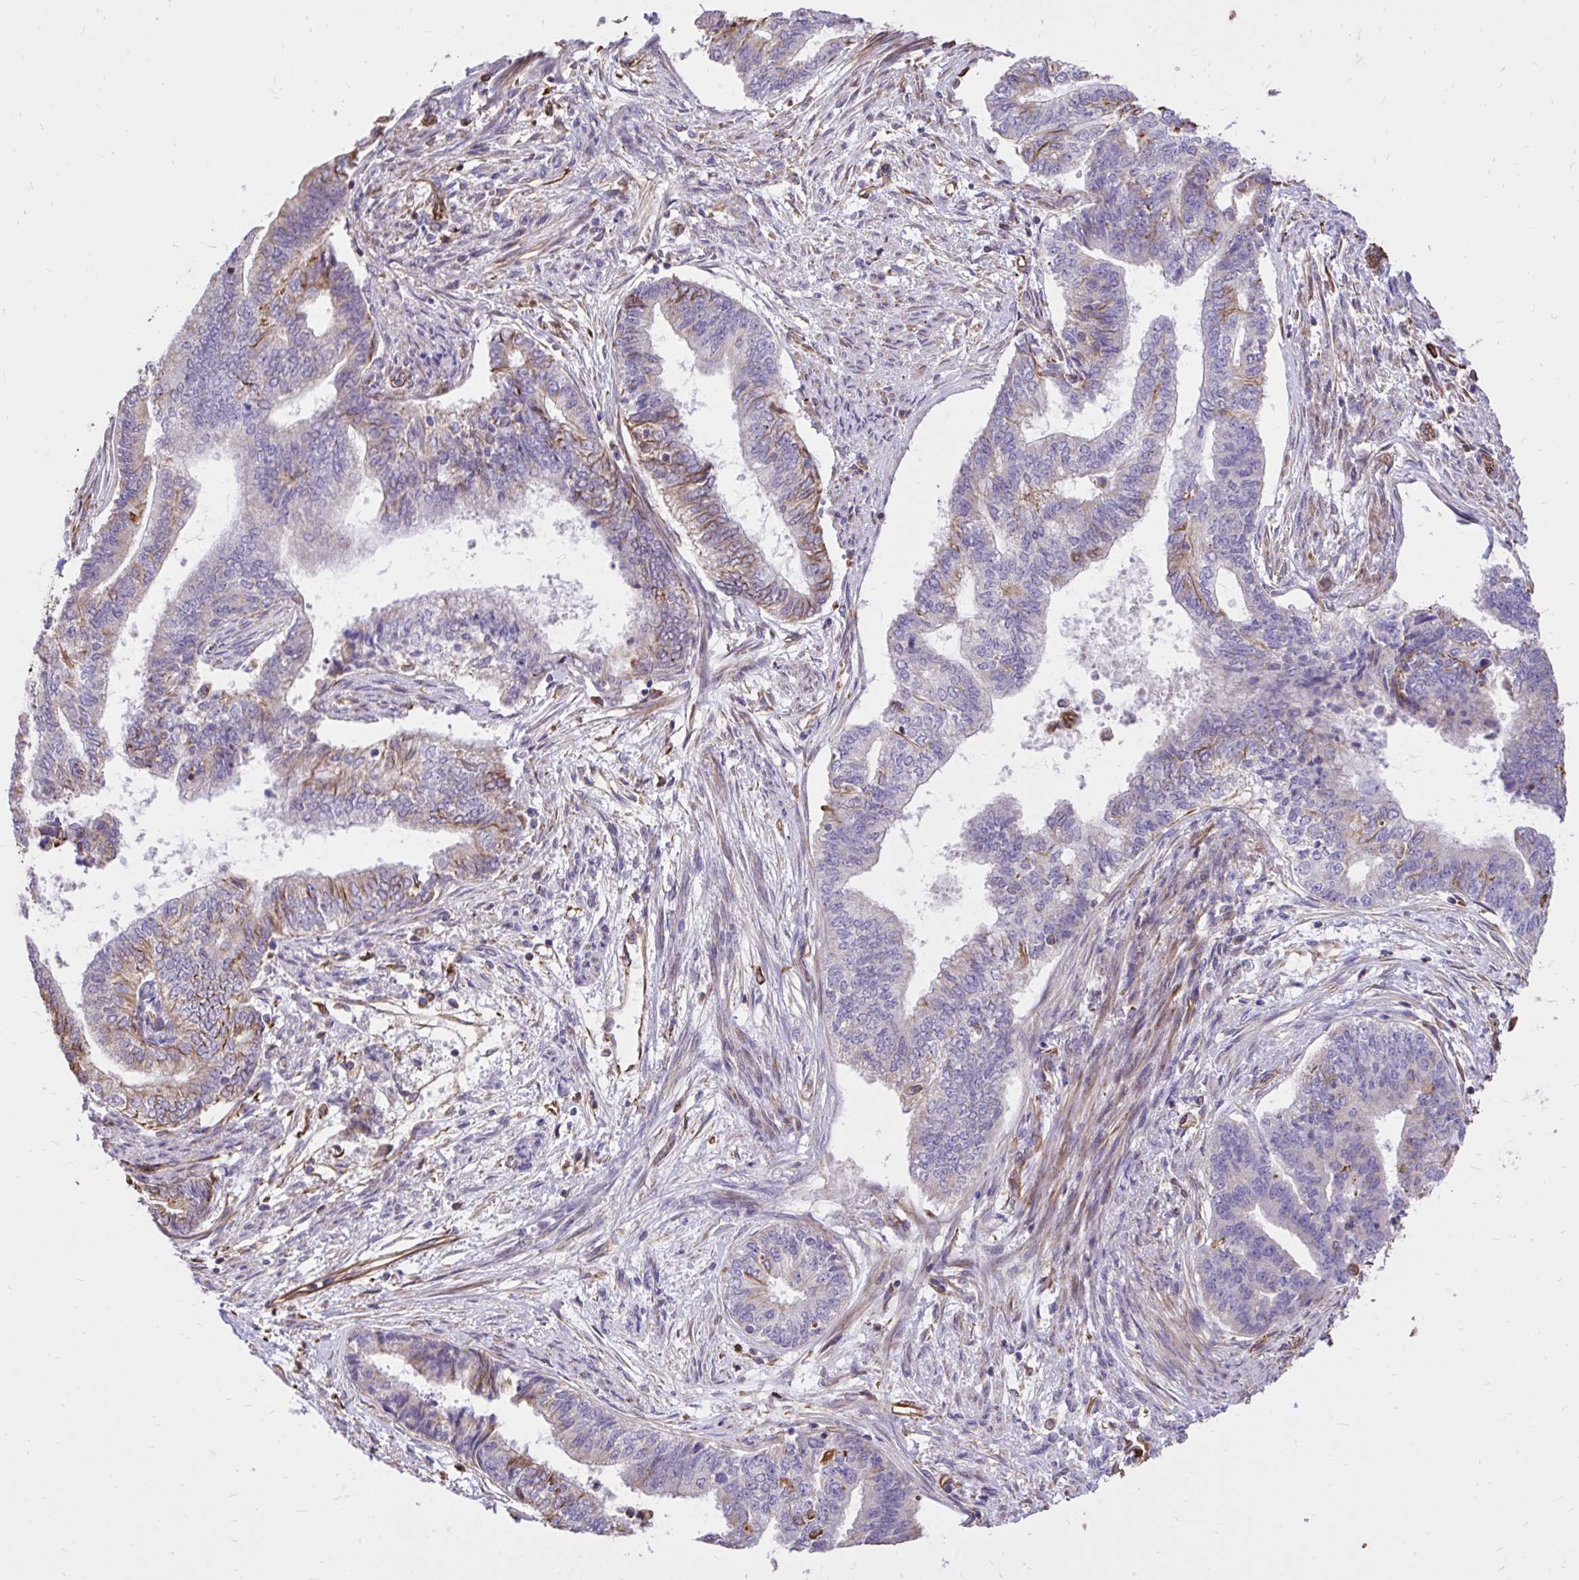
{"staining": {"intensity": "moderate", "quantity": "<25%", "location": "cytoplasmic/membranous"}, "tissue": "endometrial cancer", "cell_type": "Tumor cells", "image_type": "cancer", "snomed": [{"axis": "morphology", "description": "Adenocarcinoma, NOS"}, {"axis": "topography", "description": "Endometrium"}], "caption": "The immunohistochemical stain shows moderate cytoplasmic/membranous positivity in tumor cells of endometrial cancer (adenocarcinoma) tissue.", "gene": "RNF103", "patient": {"sex": "female", "age": 65}}